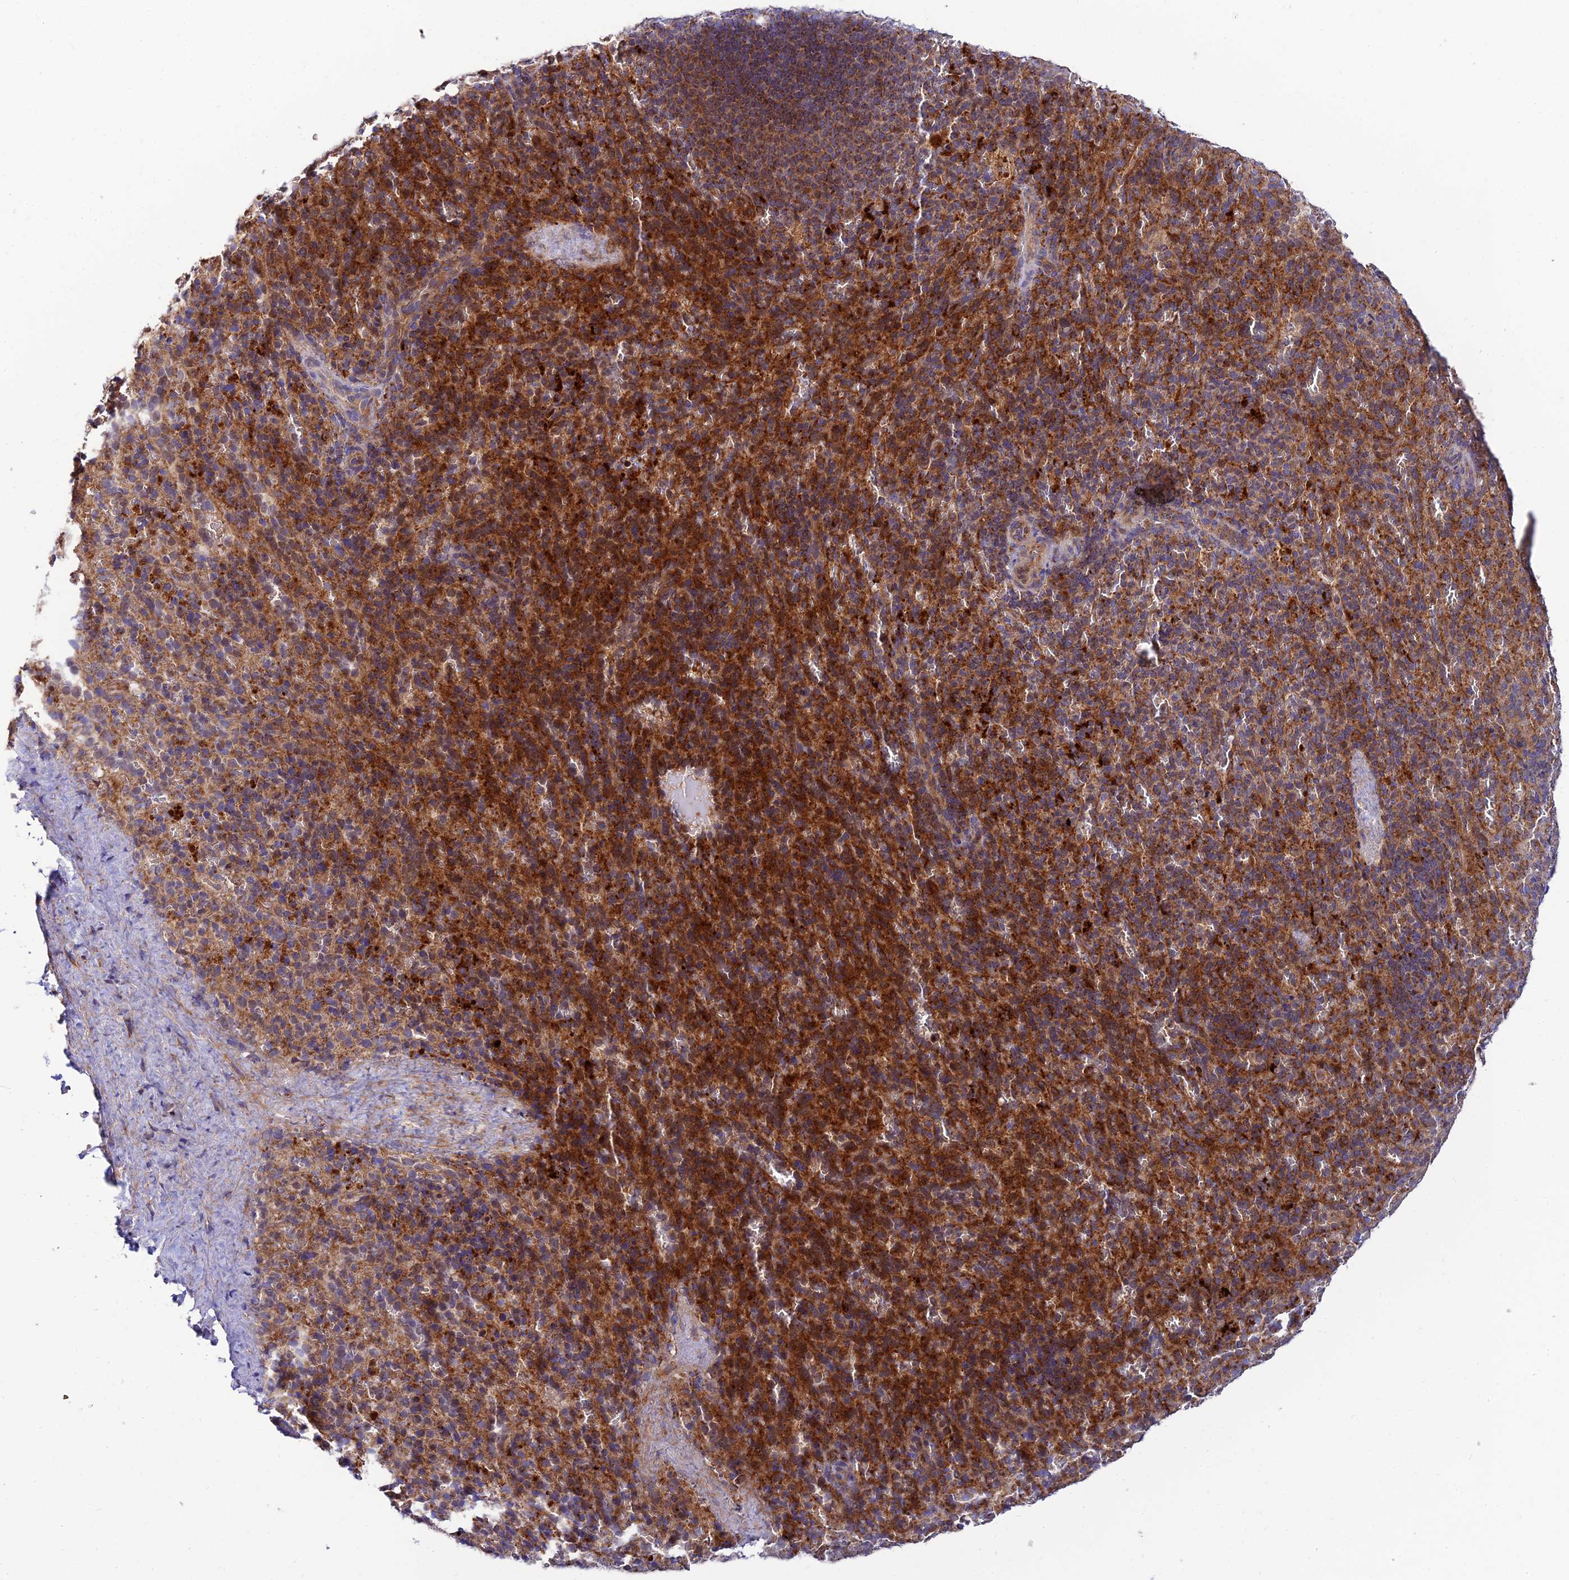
{"staining": {"intensity": "moderate", "quantity": "25%-75%", "location": "cytoplasmic/membranous"}, "tissue": "spleen", "cell_type": "Cells in red pulp", "image_type": "normal", "snomed": [{"axis": "morphology", "description": "Normal tissue, NOS"}, {"axis": "topography", "description": "Spleen"}], "caption": "Protein analysis of normal spleen displays moderate cytoplasmic/membranous positivity in about 25%-75% of cells in red pulp.", "gene": "PODNL1", "patient": {"sex": "female", "age": 21}}